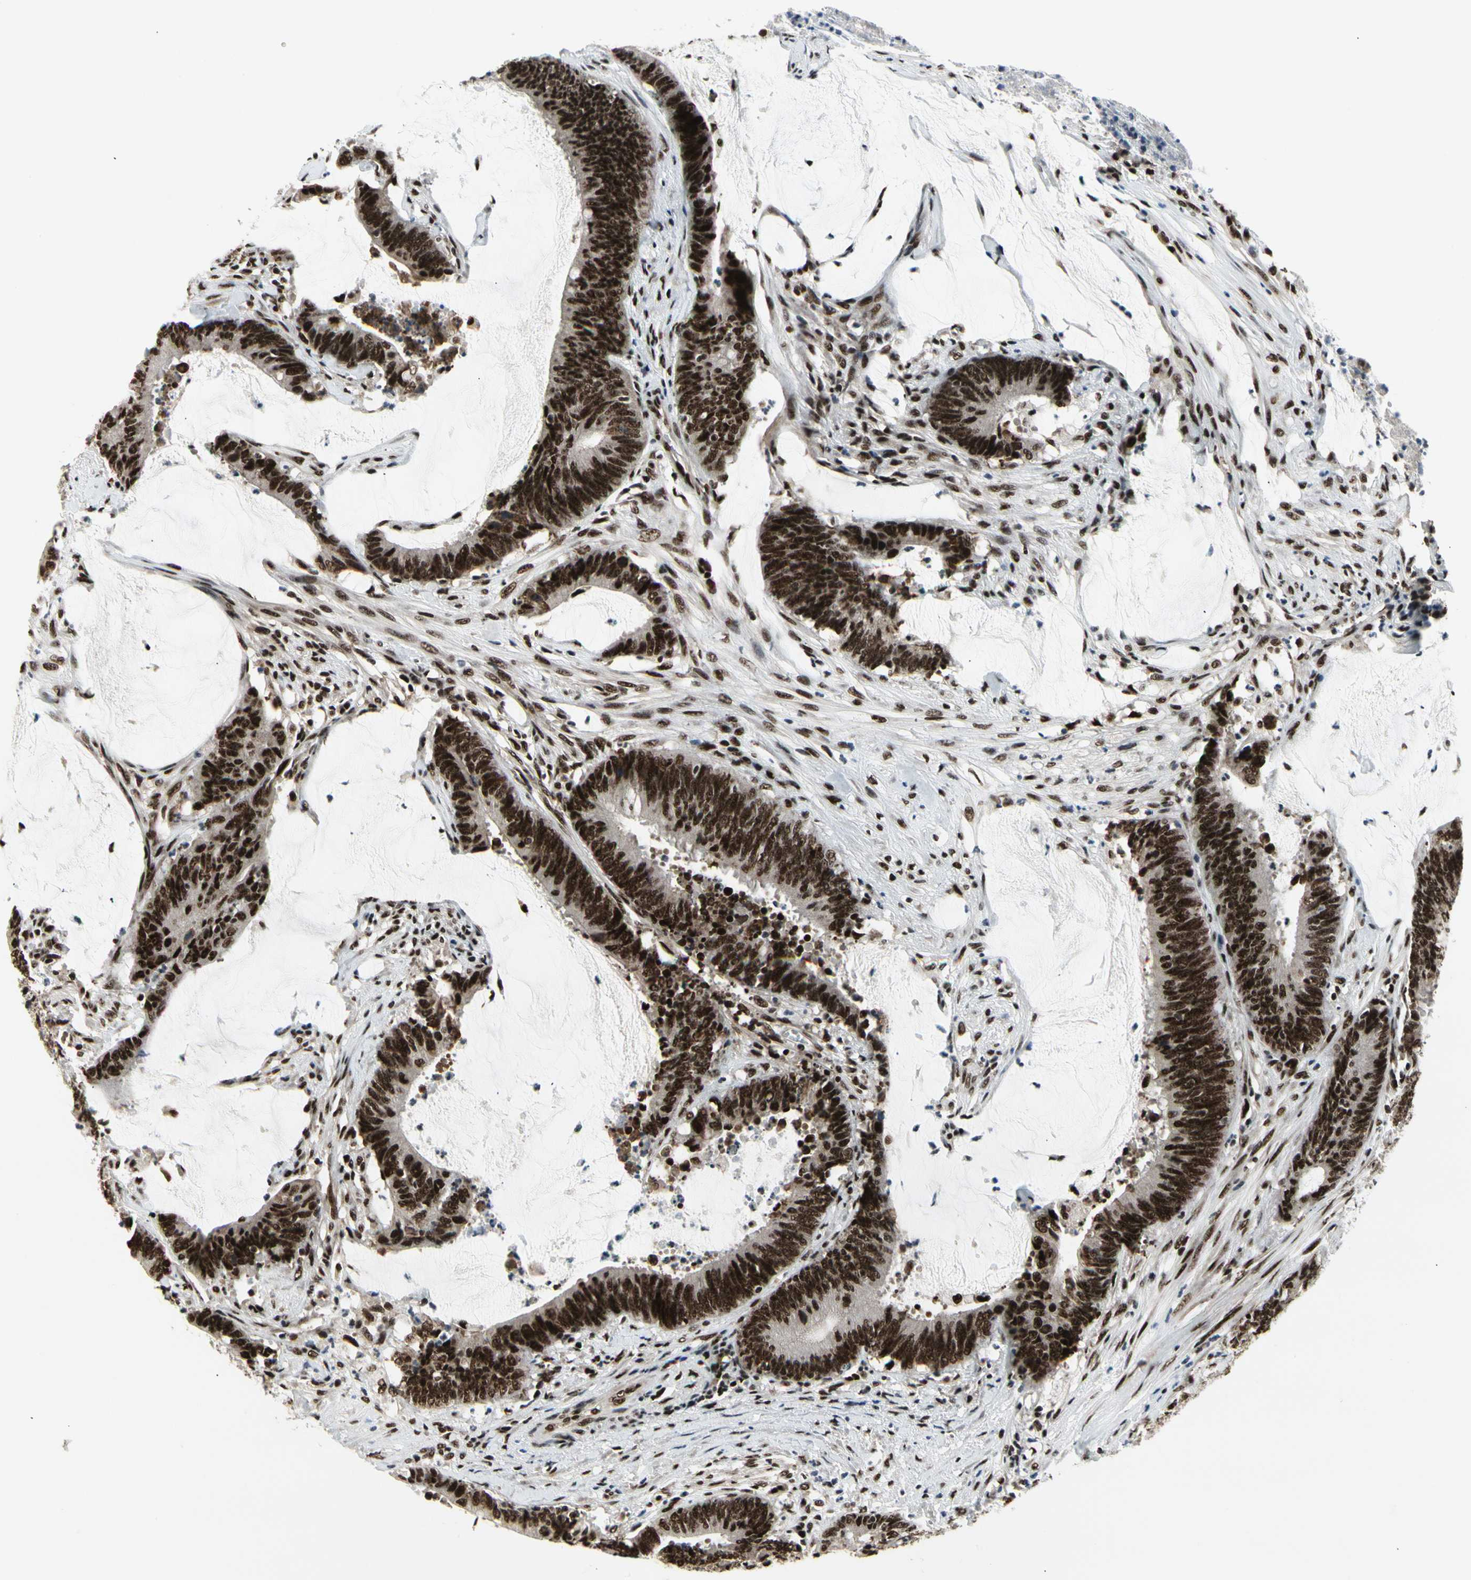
{"staining": {"intensity": "strong", "quantity": ">75%", "location": "nuclear"}, "tissue": "colorectal cancer", "cell_type": "Tumor cells", "image_type": "cancer", "snomed": [{"axis": "morphology", "description": "Adenocarcinoma, NOS"}, {"axis": "topography", "description": "Rectum"}], "caption": "Brown immunohistochemical staining in human adenocarcinoma (colorectal) exhibits strong nuclear positivity in approximately >75% of tumor cells. The staining was performed using DAB (3,3'-diaminobenzidine), with brown indicating positive protein expression. Nuclei are stained blue with hematoxylin.", "gene": "SRSF11", "patient": {"sex": "female", "age": 66}}